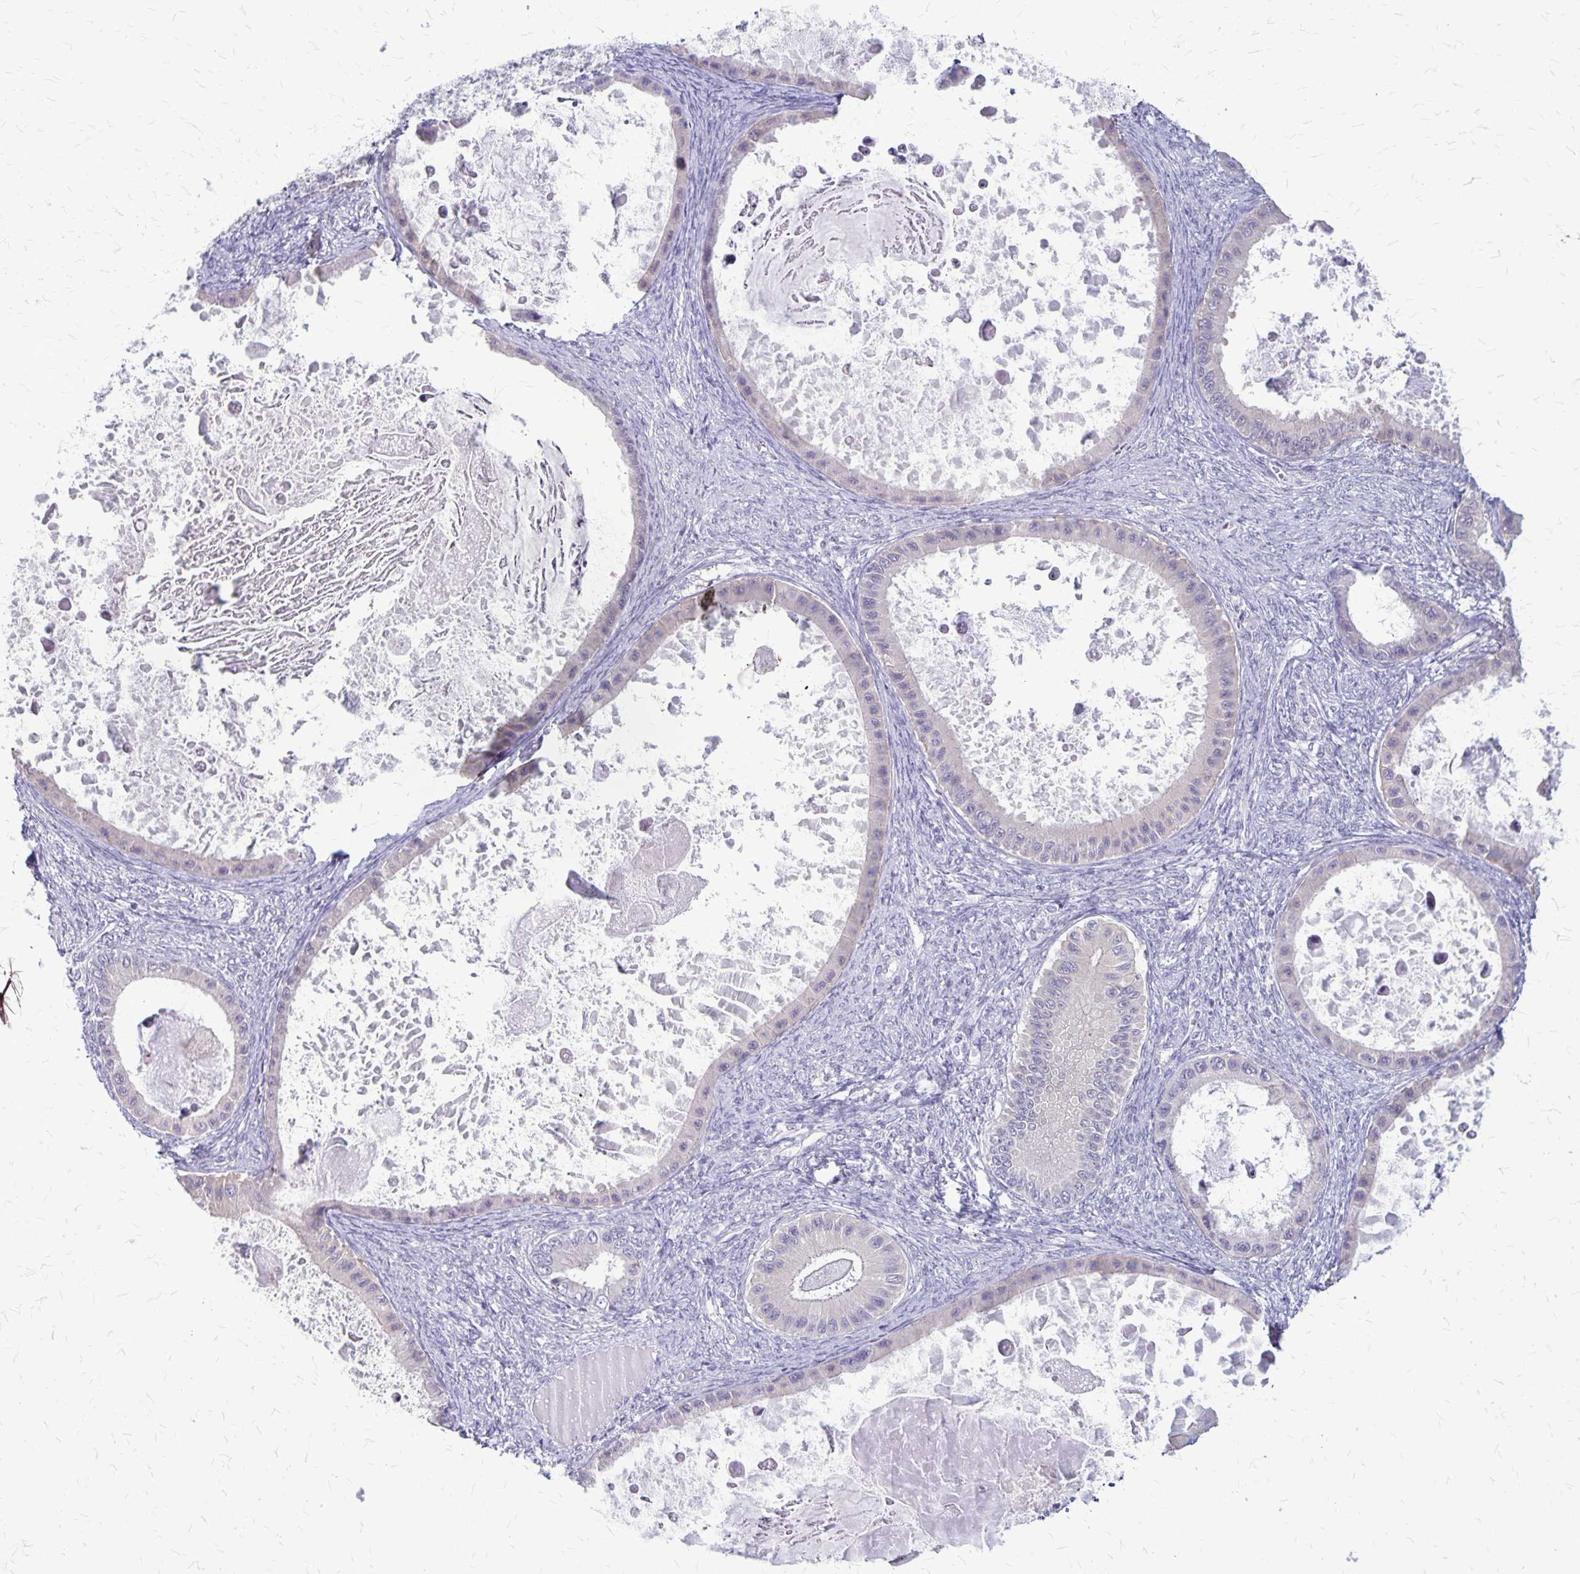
{"staining": {"intensity": "negative", "quantity": "none", "location": "none"}, "tissue": "ovarian cancer", "cell_type": "Tumor cells", "image_type": "cancer", "snomed": [{"axis": "morphology", "description": "Cystadenocarcinoma, mucinous, NOS"}, {"axis": "topography", "description": "Ovary"}], "caption": "Photomicrograph shows no significant protein expression in tumor cells of ovarian mucinous cystadenocarcinoma.", "gene": "PLXNB3", "patient": {"sex": "female", "age": 64}}